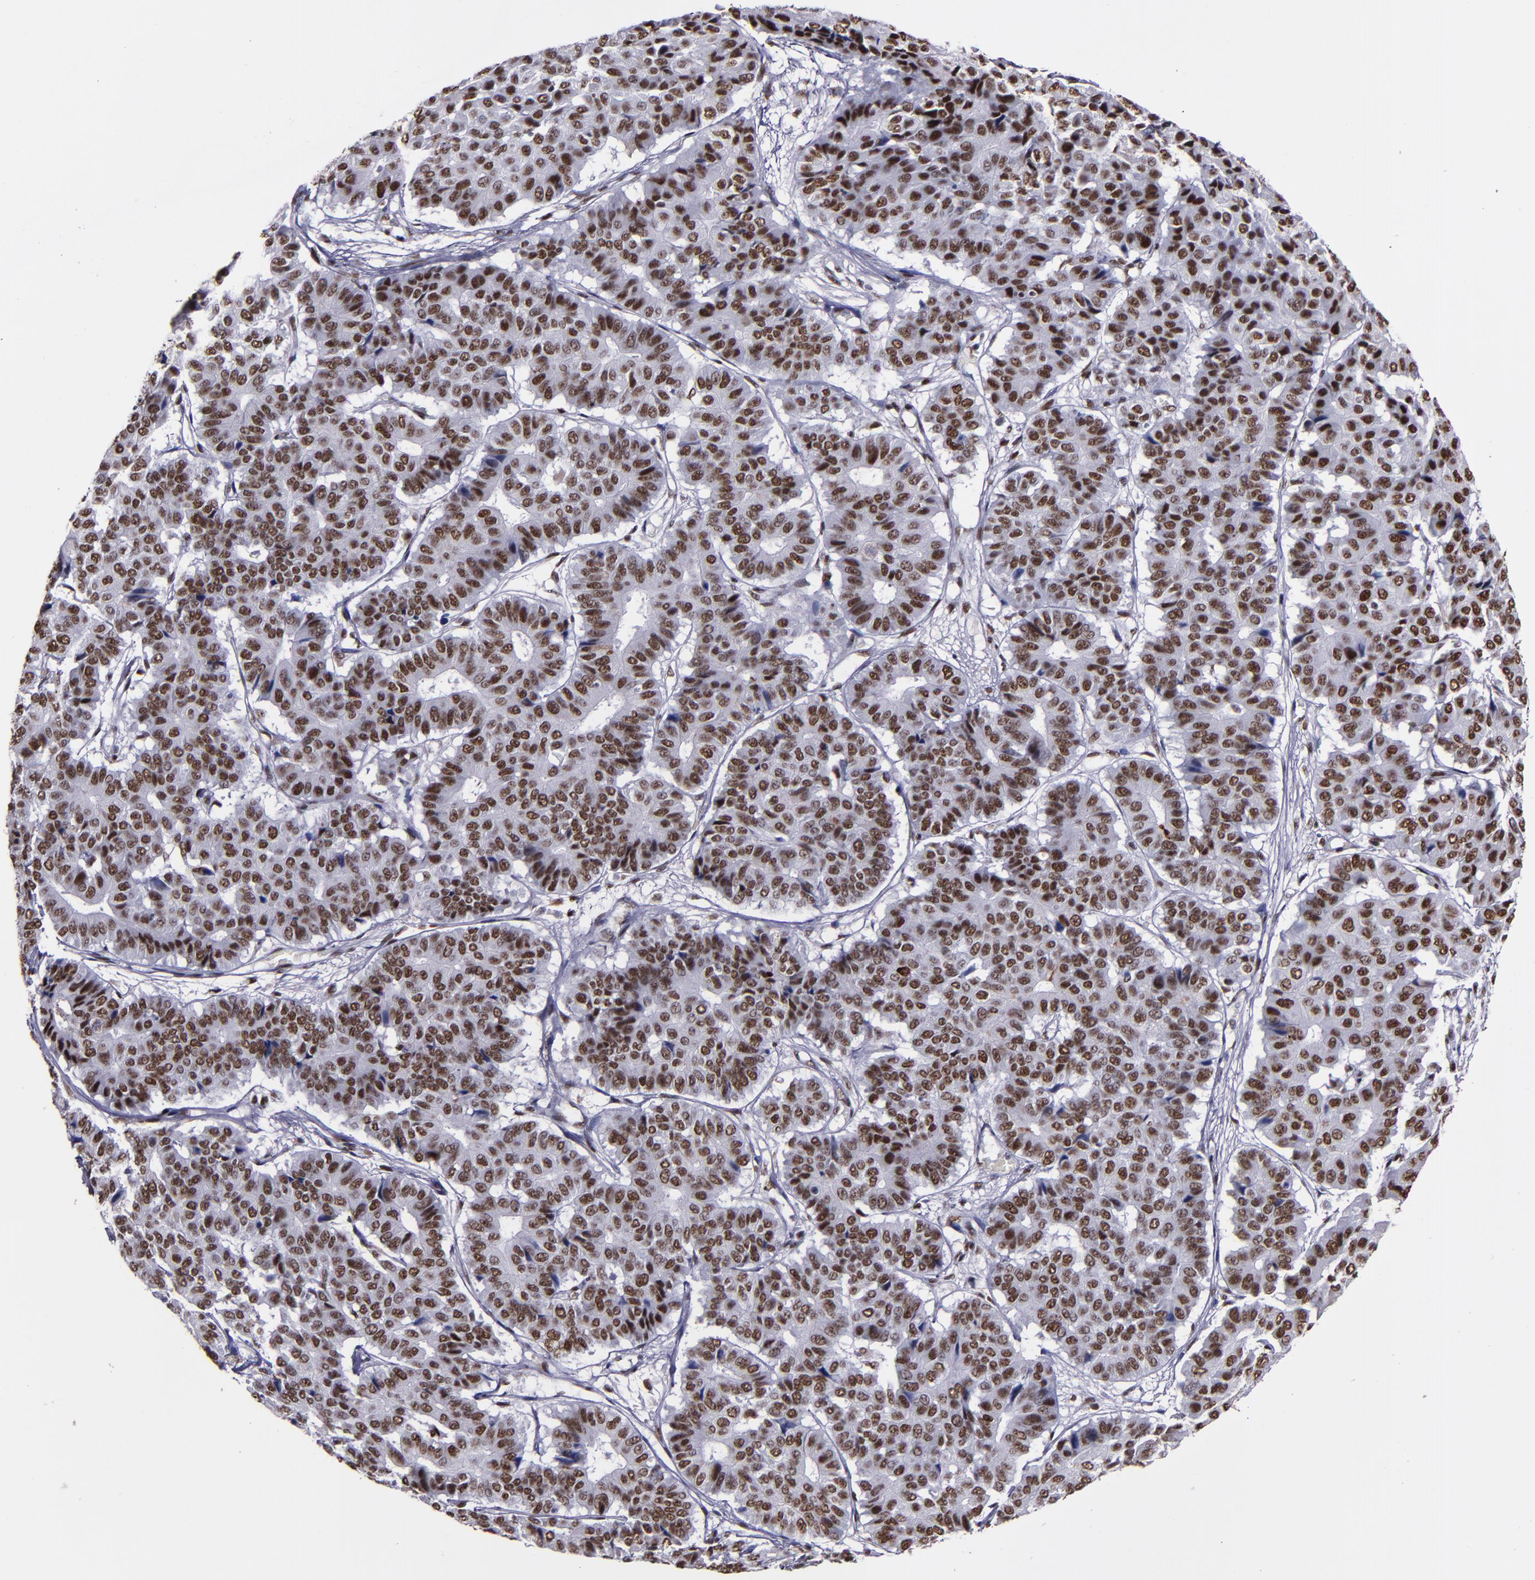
{"staining": {"intensity": "moderate", "quantity": ">75%", "location": "nuclear"}, "tissue": "pancreatic cancer", "cell_type": "Tumor cells", "image_type": "cancer", "snomed": [{"axis": "morphology", "description": "Adenocarcinoma, NOS"}, {"axis": "topography", "description": "Pancreas"}], "caption": "IHC histopathology image of neoplastic tissue: human pancreatic cancer stained using immunohistochemistry (IHC) displays medium levels of moderate protein expression localized specifically in the nuclear of tumor cells, appearing as a nuclear brown color.", "gene": "PPP4R3A", "patient": {"sex": "male", "age": 50}}